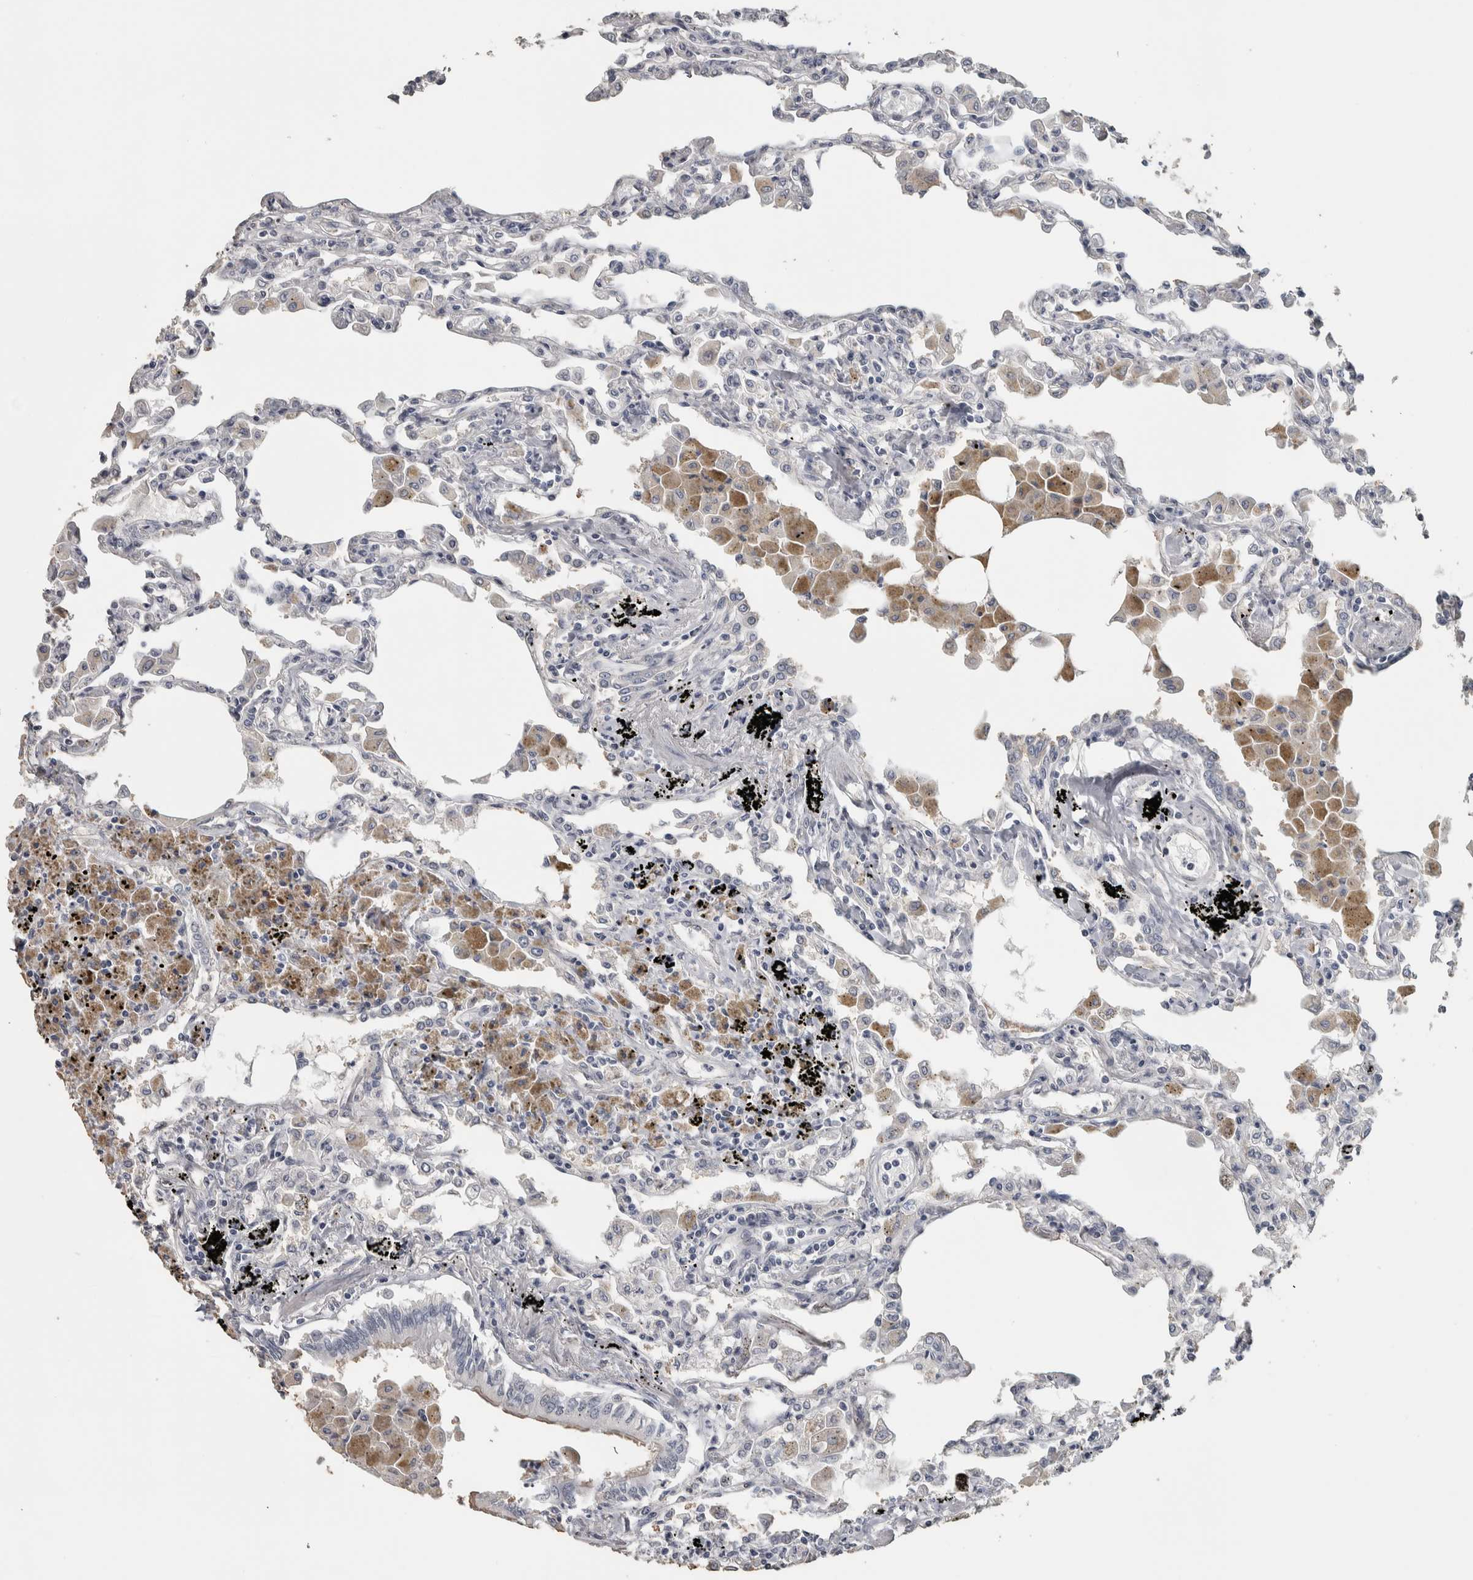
{"staining": {"intensity": "negative", "quantity": "none", "location": "none"}, "tissue": "lung", "cell_type": "Alveolar cells", "image_type": "normal", "snomed": [{"axis": "morphology", "description": "Normal tissue, NOS"}, {"axis": "topography", "description": "Bronchus"}, {"axis": "topography", "description": "Lung"}], "caption": "Alveolar cells are negative for brown protein staining in normal lung. (DAB (3,3'-diaminobenzidine) IHC with hematoxylin counter stain).", "gene": "NECAB1", "patient": {"sex": "female", "age": 49}}